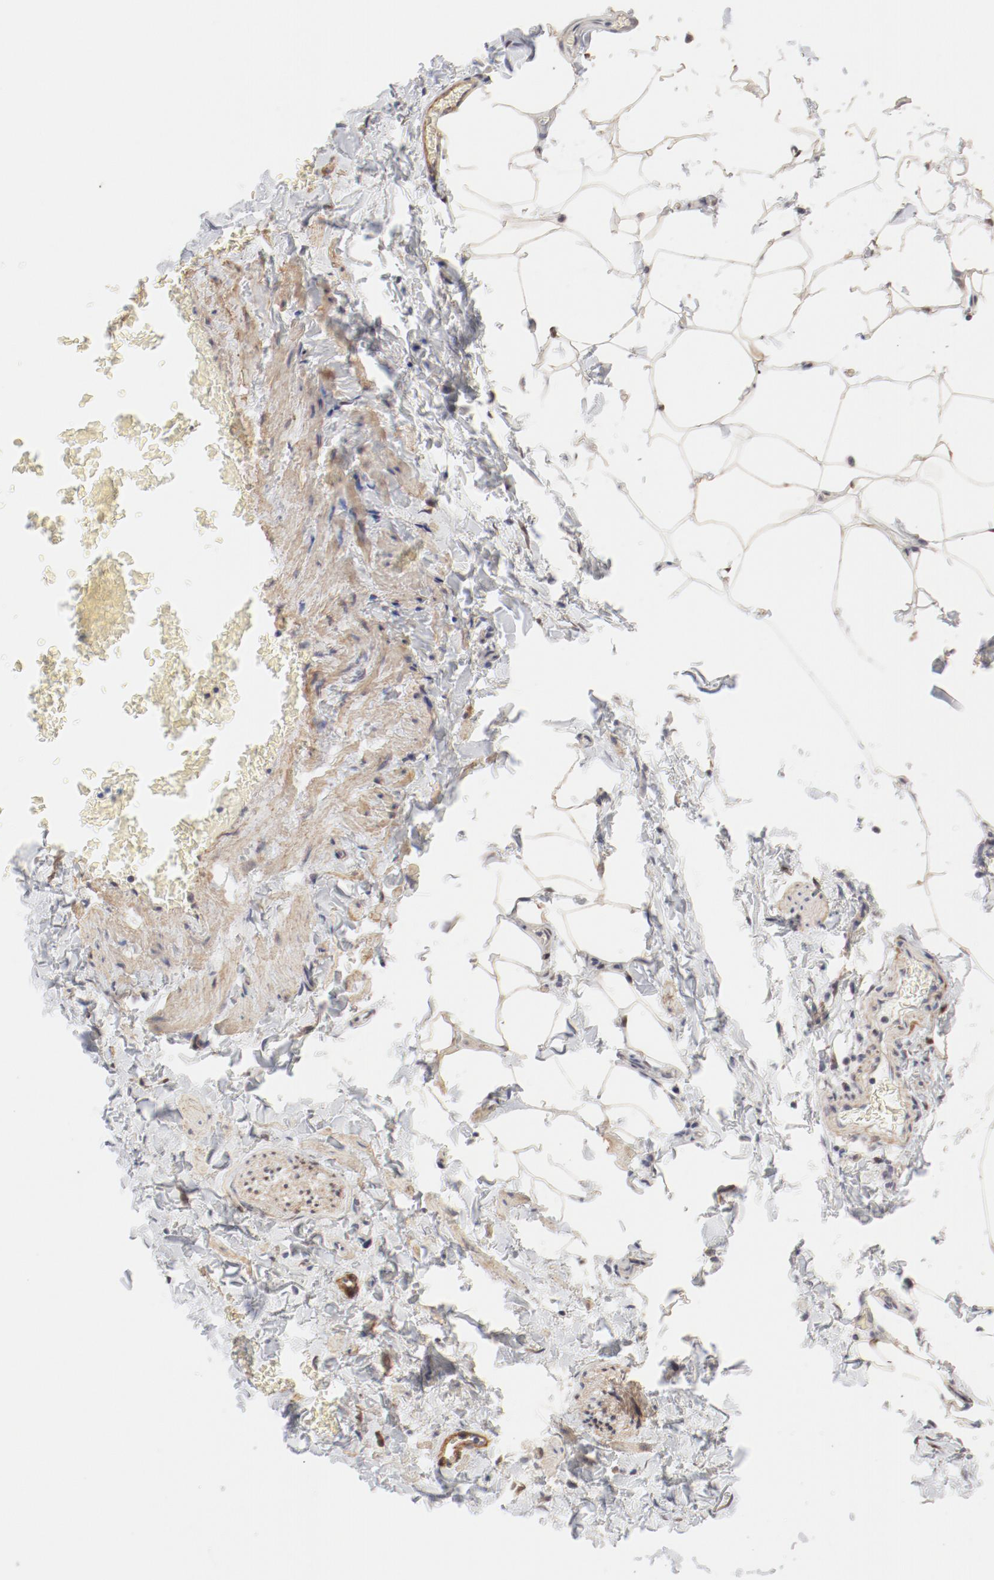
{"staining": {"intensity": "weak", "quantity": ">75%", "location": "cytoplasmic/membranous"}, "tissue": "adipose tissue", "cell_type": "Adipocytes", "image_type": "normal", "snomed": [{"axis": "morphology", "description": "Normal tissue, NOS"}, {"axis": "topography", "description": "Vascular tissue"}], "caption": "Weak cytoplasmic/membranous expression is identified in approximately >75% of adipocytes in unremarkable adipose tissue.", "gene": "MAGED4B", "patient": {"sex": "male", "age": 41}}